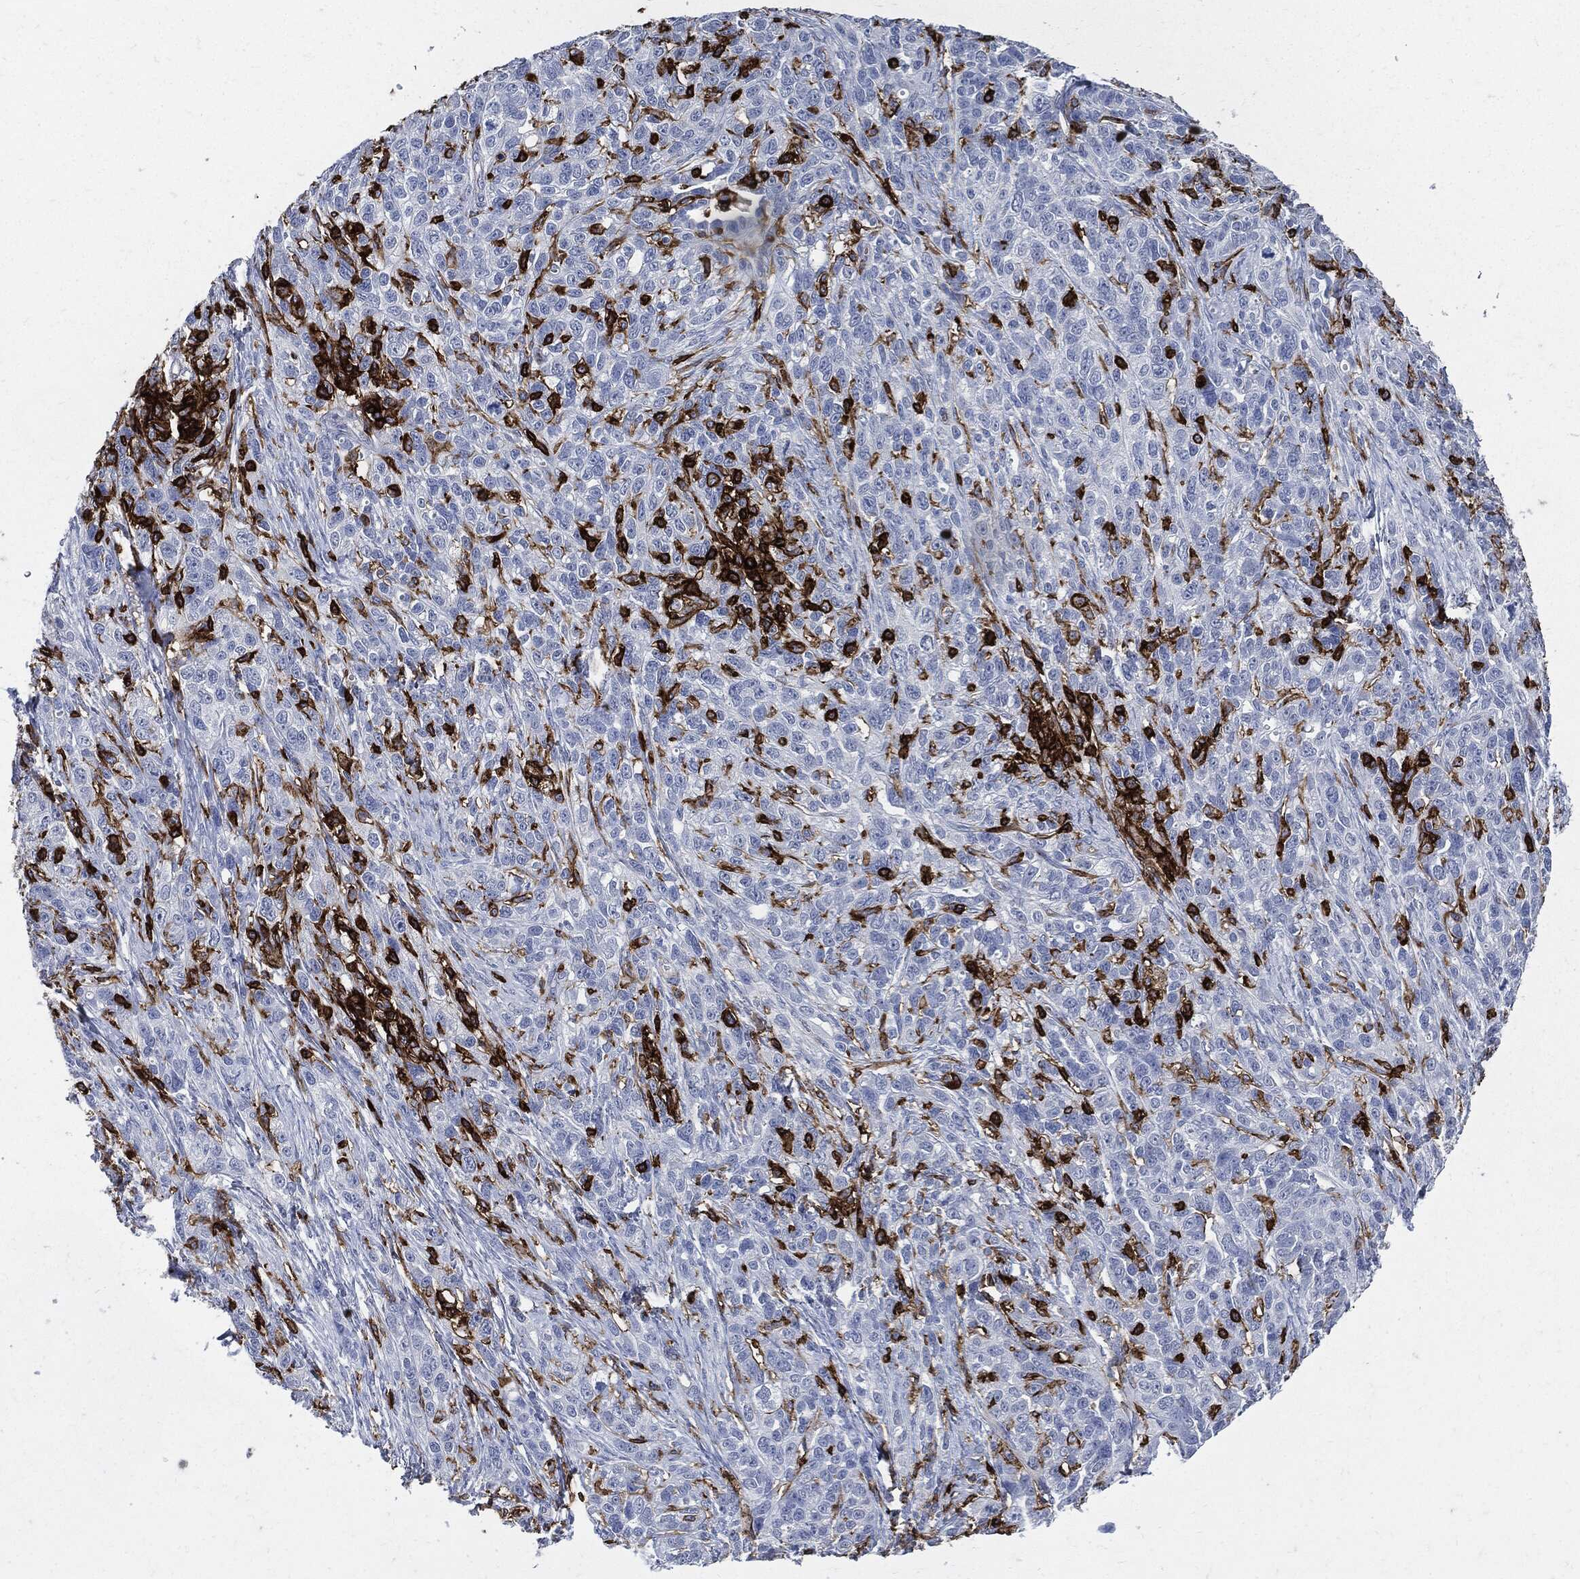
{"staining": {"intensity": "negative", "quantity": "none", "location": "none"}, "tissue": "ovarian cancer", "cell_type": "Tumor cells", "image_type": "cancer", "snomed": [{"axis": "morphology", "description": "Cystadenocarcinoma, serous, NOS"}, {"axis": "topography", "description": "Ovary"}], "caption": "Immunohistochemistry of human serous cystadenocarcinoma (ovarian) demonstrates no staining in tumor cells. The staining is performed using DAB (3,3'-diaminobenzidine) brown chromogen with nuclei counter-stained in using hematoxylin.", "gene": "PTPRC", "patient": {"sex": "female", "age": 71}}